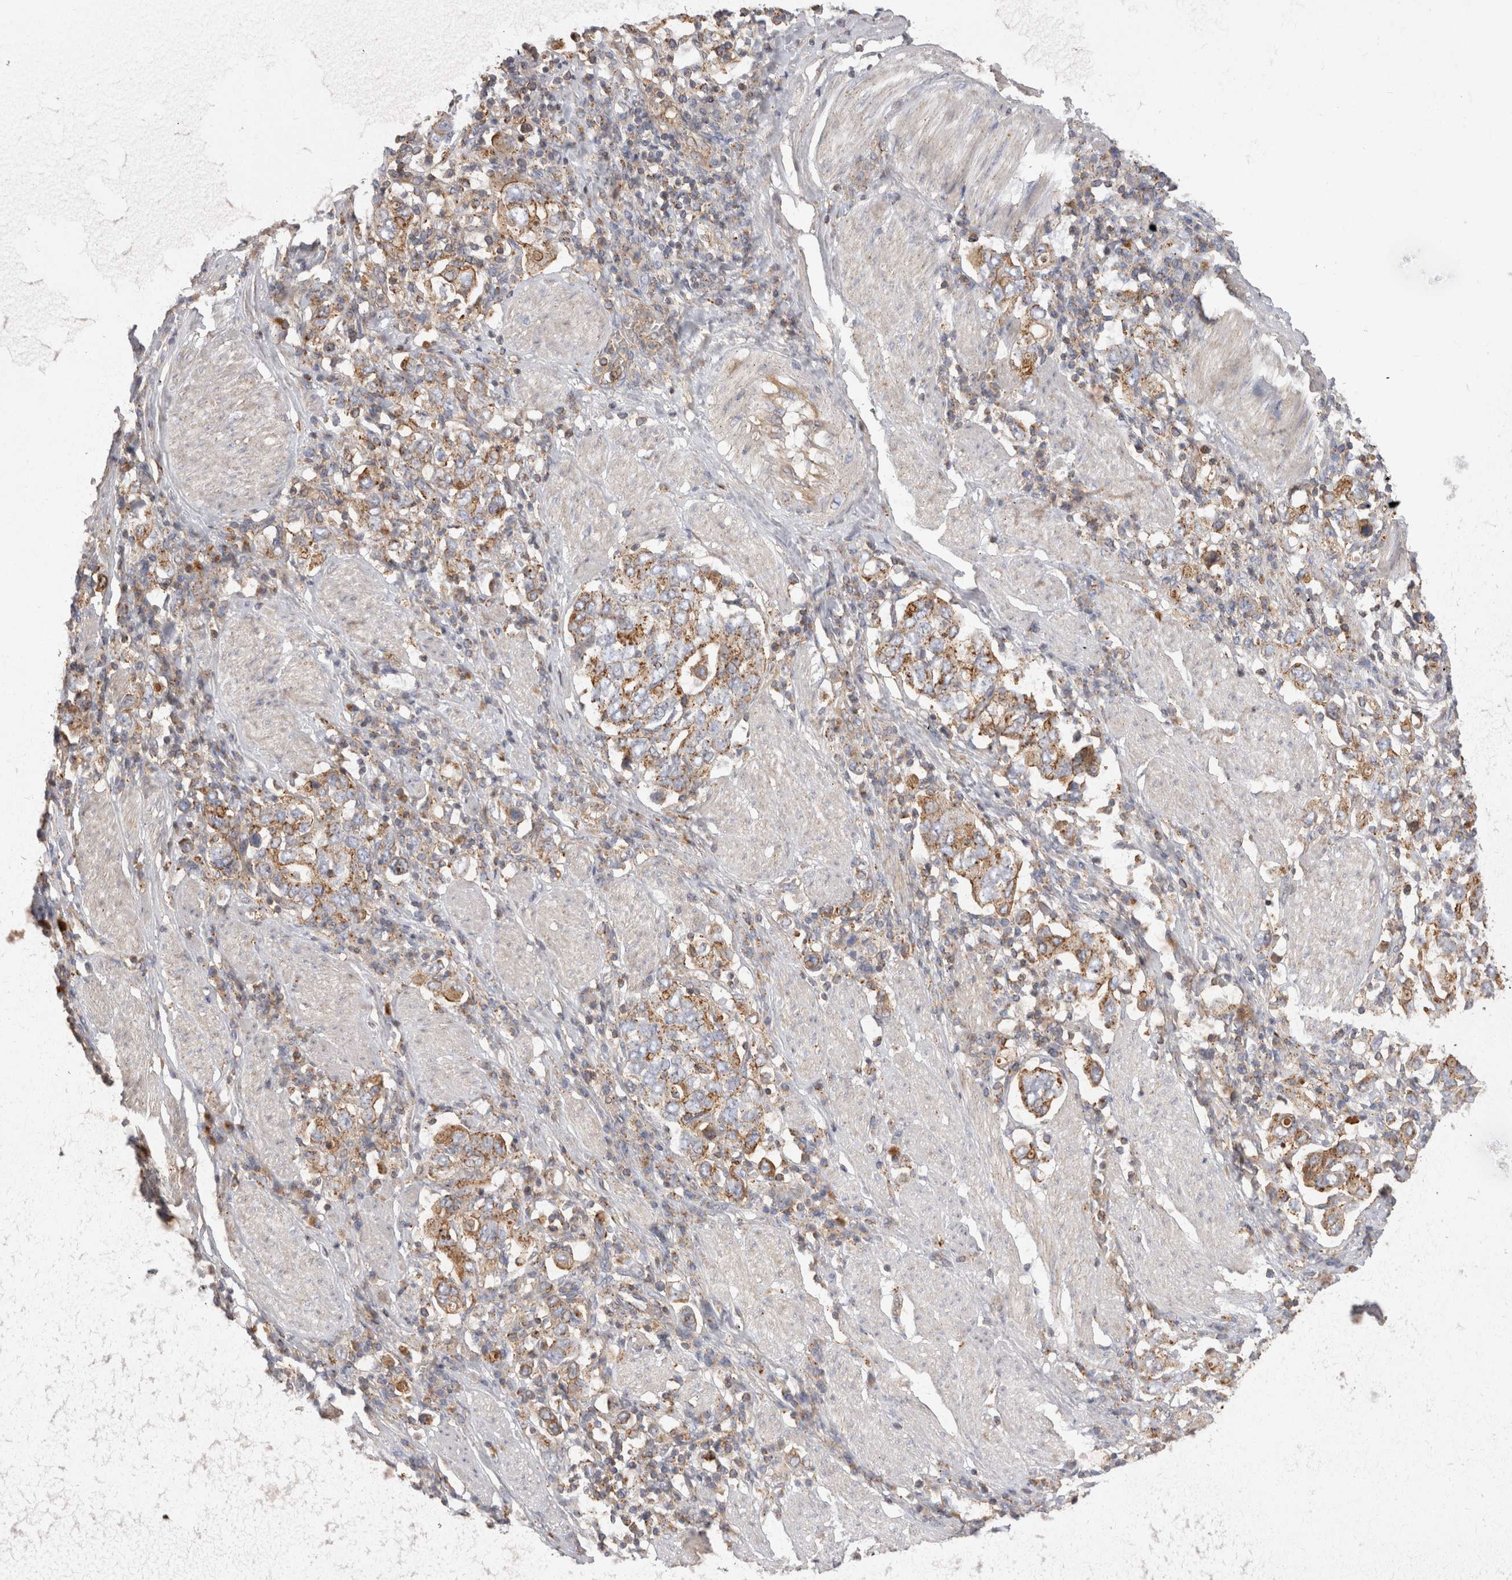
{"staining": {"intensity": "weak", "quantity": ">75%", "location": "cytoplasmic/membranous"}, "tissue": "stomach cancer", "cell_type": "Tumor cells", "image_type": "cancer", "snomed": [{"axis": "morphology", "description": "Adenocarcinoma, NOS"}, {"axis": "topography", "description": "Stomach, upper"}], "caption": "Adenocarcinoma (stomach) was stained to show a protein in brown. There is low levels of weak cytoplasmic/membranous expression in approximately >75% of tumor cells. Using DAB (brown) and hematoxylin (blue) stains, captured at high magnification using brightfield microscopy.", "gene": "CHMP6", "patient": {"sex": "male", "age": 62}}